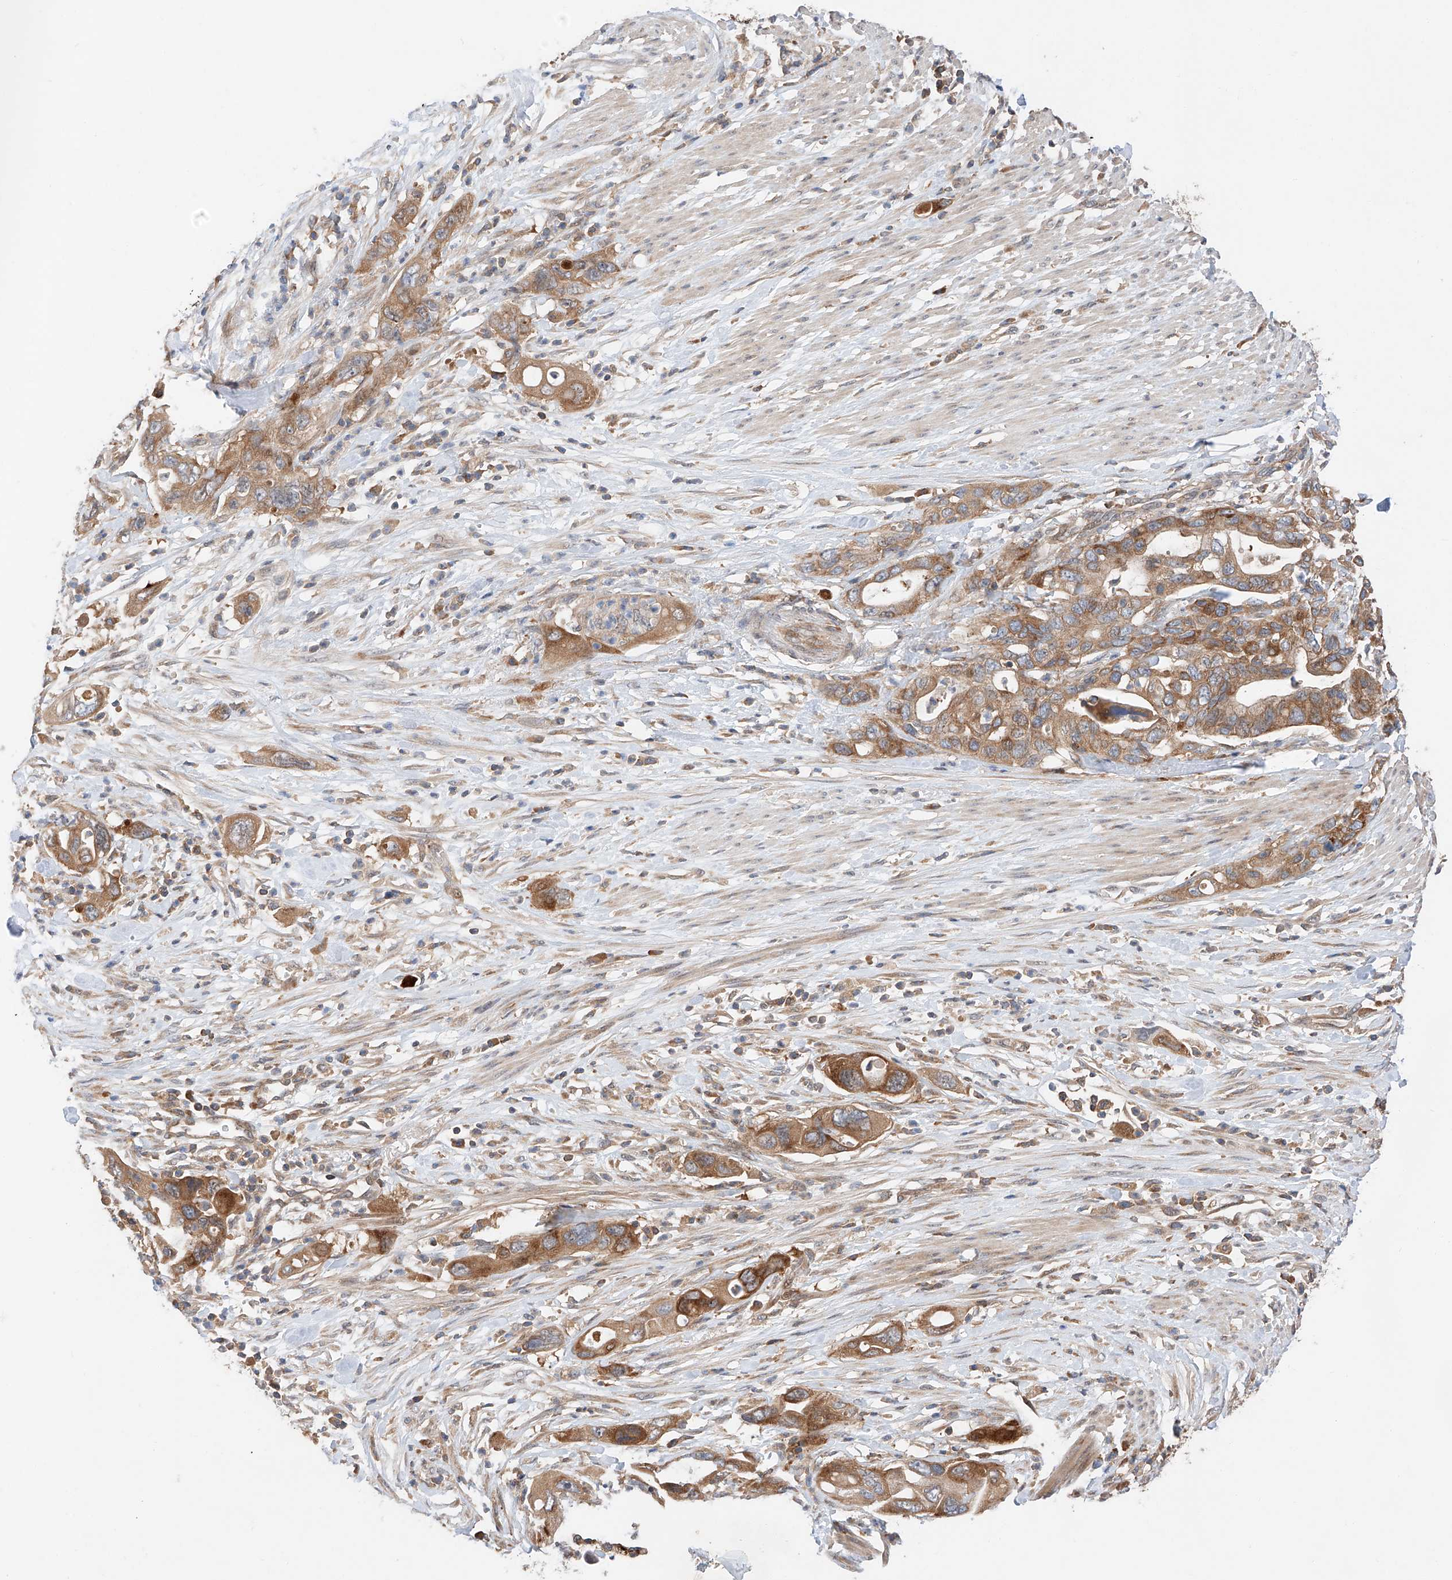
{"staining": {"intensity": "strong", "quantity": ">75%", "location": "cytoplasmic/membranous"}, "tissue": "pancreatic cancer", "cell_type": "Tumor cells", "image_type": "cancer", "snomed": [{"axis": "morphology", "description": "Adenocarcinoma, NOS"}, {"axis": "topography", "description": "Pancreas"}], "caption": "Immunohistochemistry (IHC) staining of adenocarcinoma (pancreatic), which shows high levels of strong cytoplasmic/membranous expression in about >75% of tumor cells indicating strong cytoplasmic/membranous protein staining. The staining was performed using DAB (brown) for protein detection and nuclei were counterstained in hematoxylin (blue).", "gene": "RUSC1", "patient": {"sex": "female", "age": 71}}